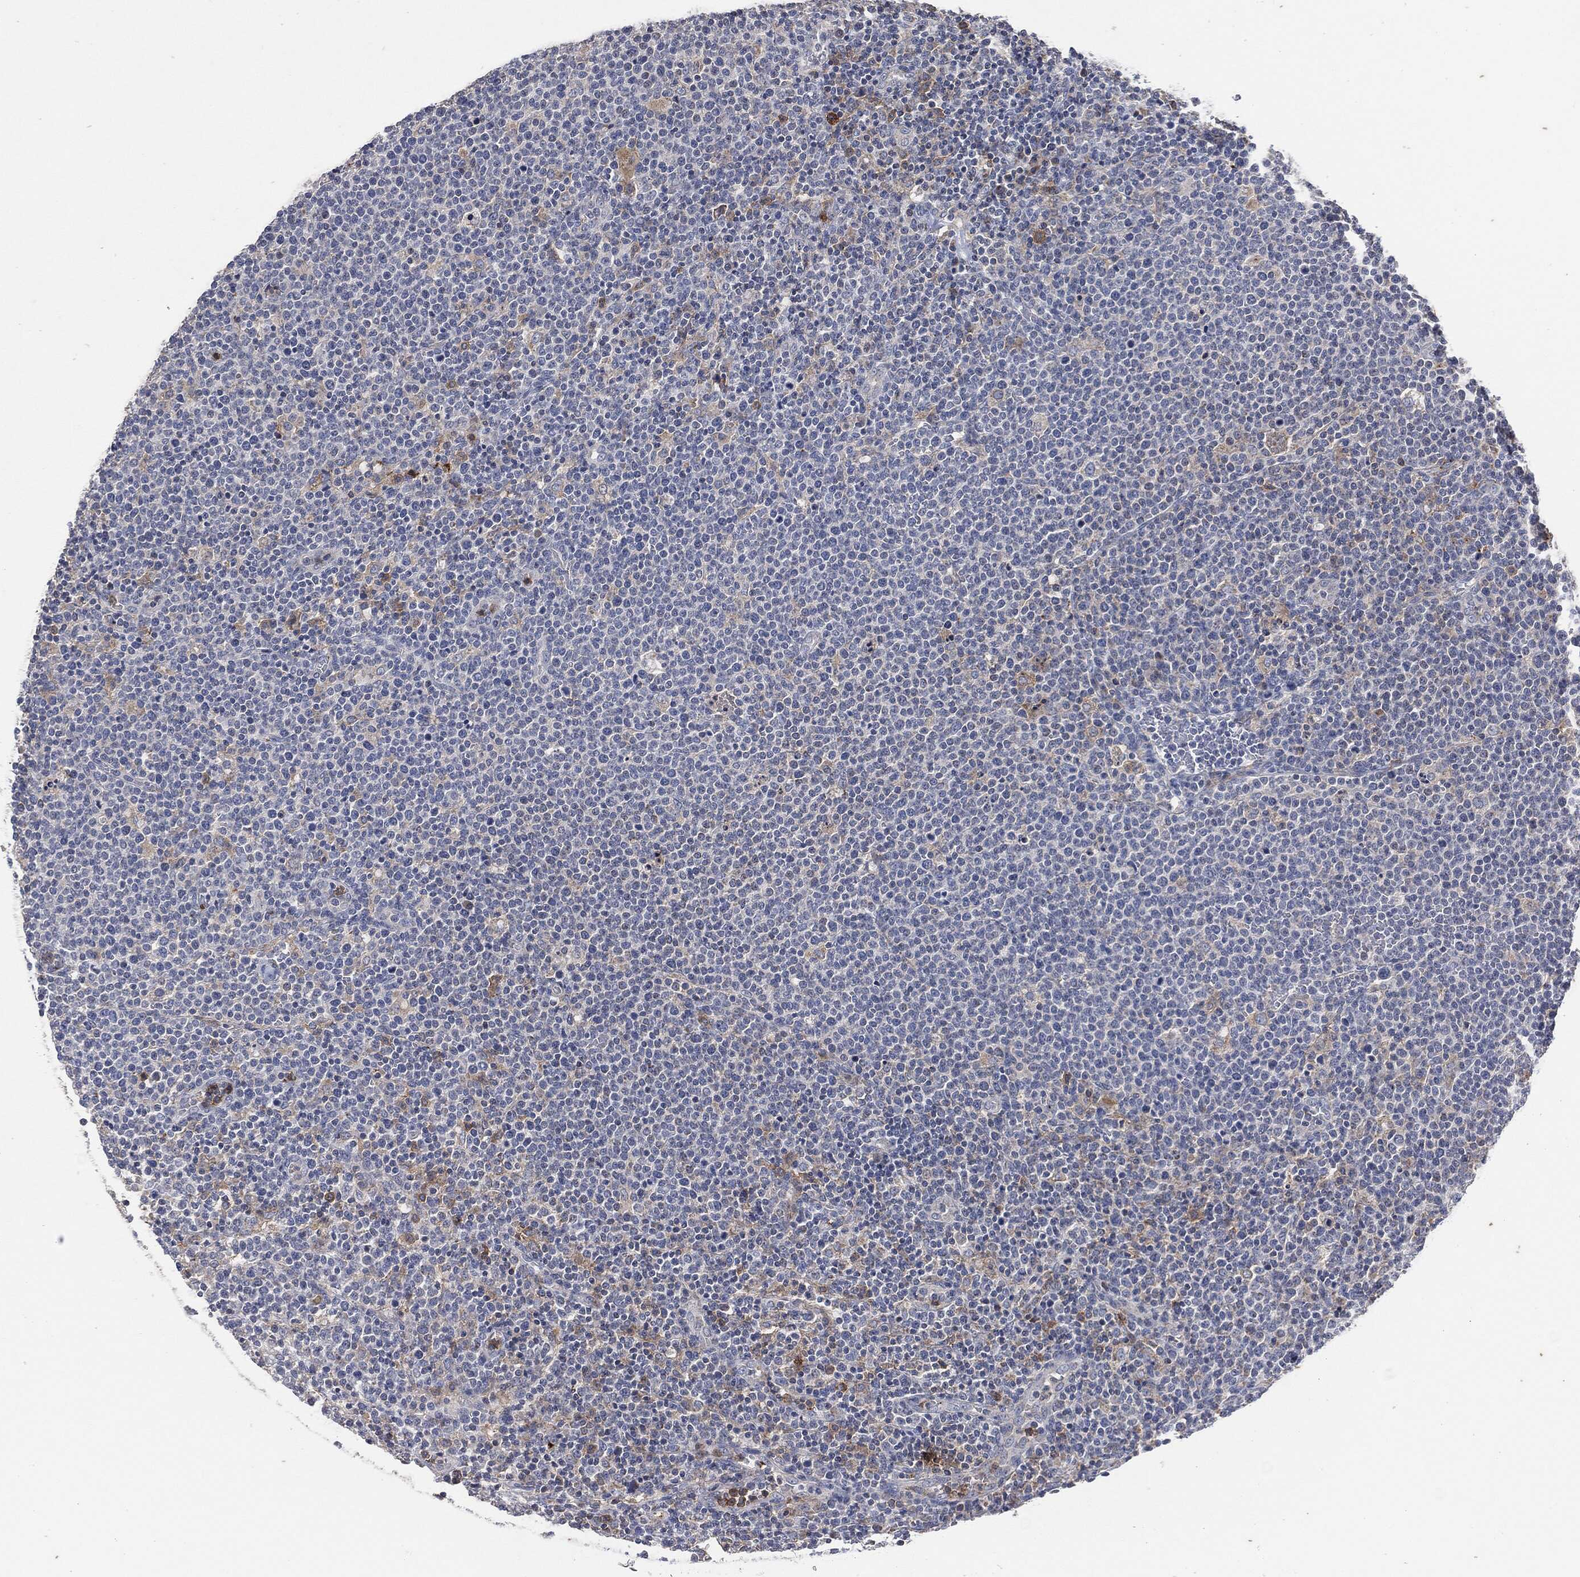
{"staining": {"intensity": "weak", "quantity": "<25%", "location": "cytoplasmic/membranous"}, "tissue": "lymphoma", "cell_type": "Tumor cells", "image_type": "cancer", "snomed": [{"axis": "morphology", "description": "Malignant lymphoma, non-Hodgkin's type, High grade"}, {"axis": "topography", "description": "Lymph node"}], "caption": "Protein analysis of lymphoma reveals no significant positivity in tumor cells.", "gene": "CD33", "patient": {"sex": "male", "age": 61}}